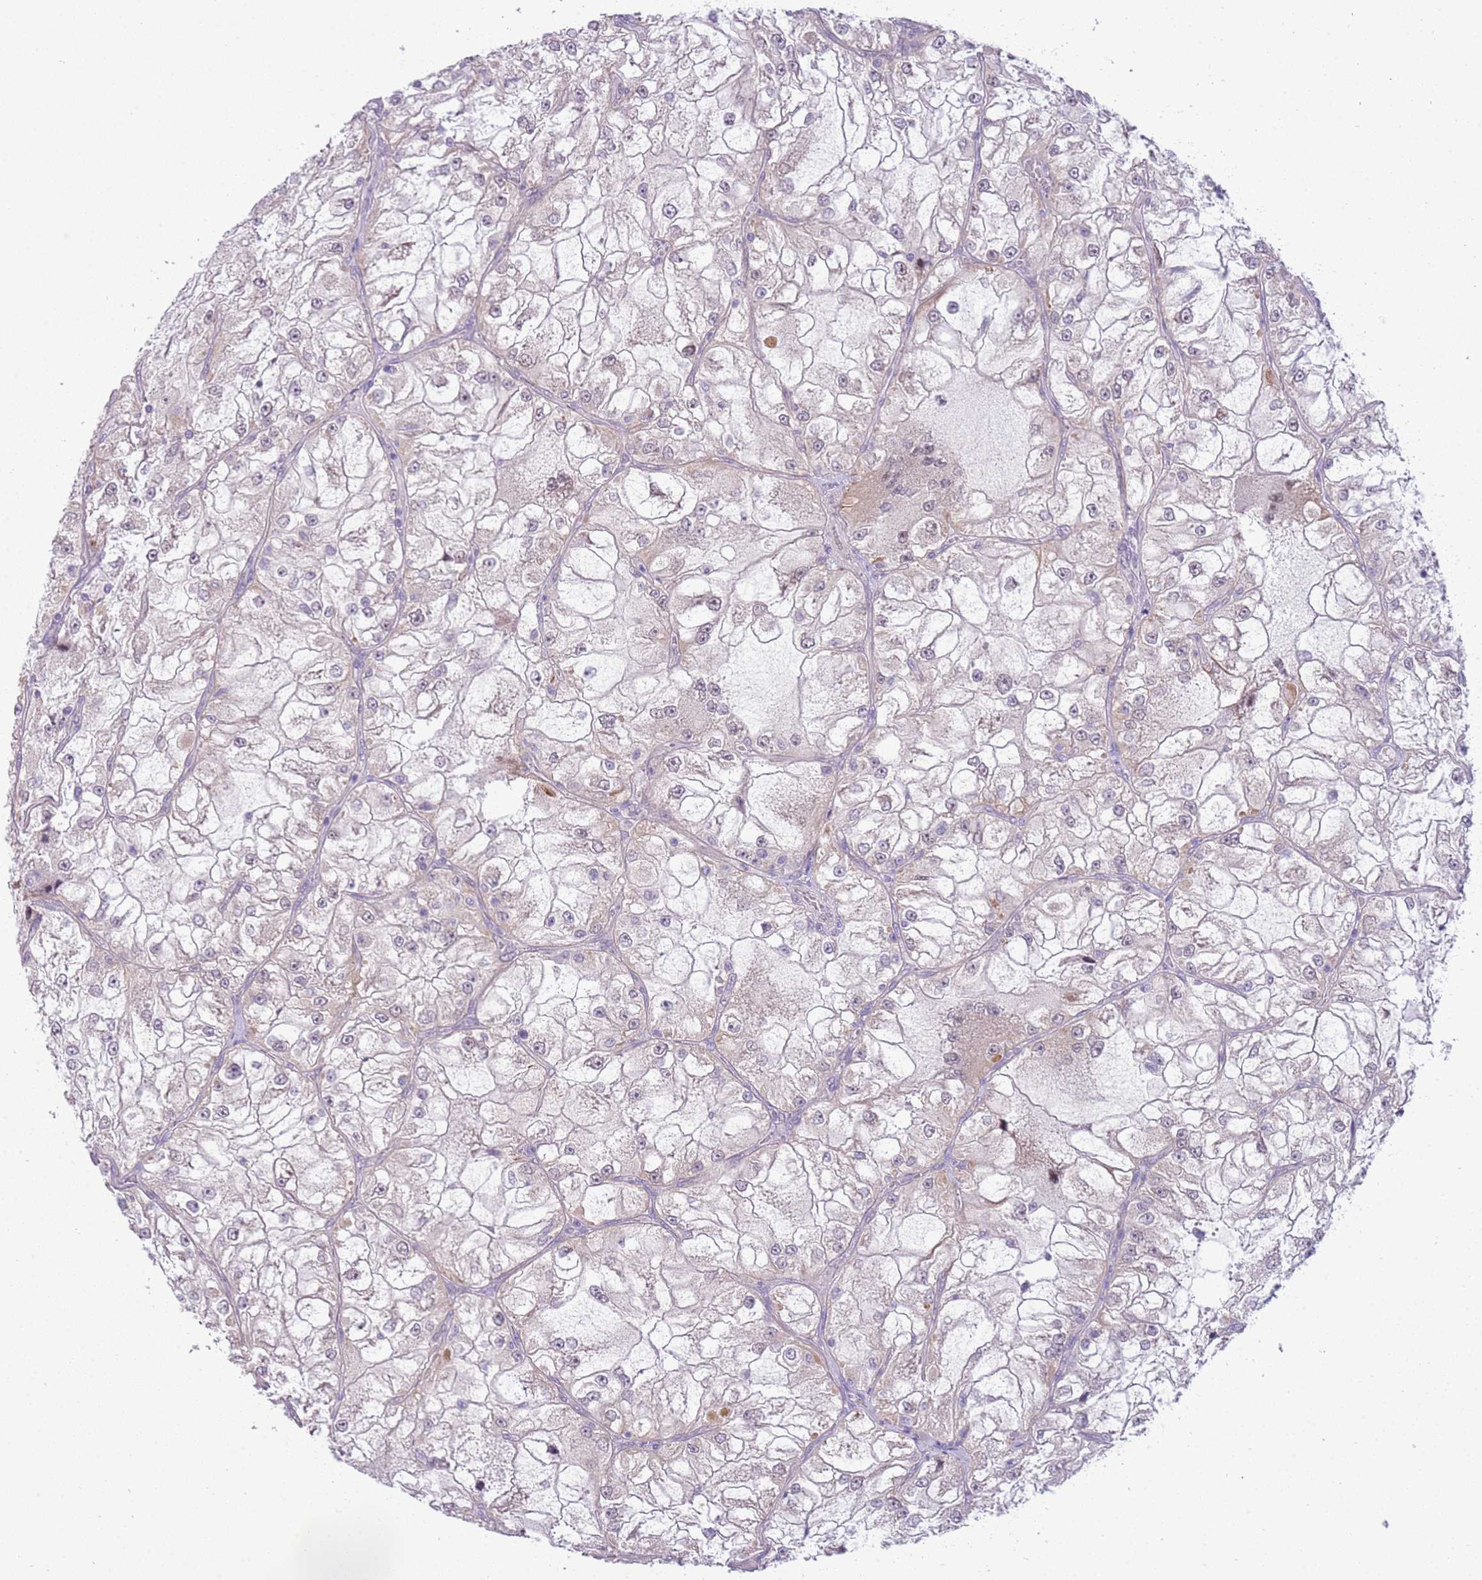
{"staining": {"intensity": "negative", "quantity": "none", "location": "none"}, "tissue": "renal cancer", "cell_type": "Tumor cells", "image_type": "cancer", "snomed": [{"axis": "morphology", "description": "Adenocarcinoma, NOS"}, {"axis": "topography", "description": "Kidney"}], "caption": "A micrograph of human renal adenocarcinoma is negative for staining in tumor cells. (DAB (3,3'-diaminobenzidine) IHC visualized using brightfield microscopy, high magnification).", "gene": "FAM120C", "patient": {"sex": "female", "age": 72}}